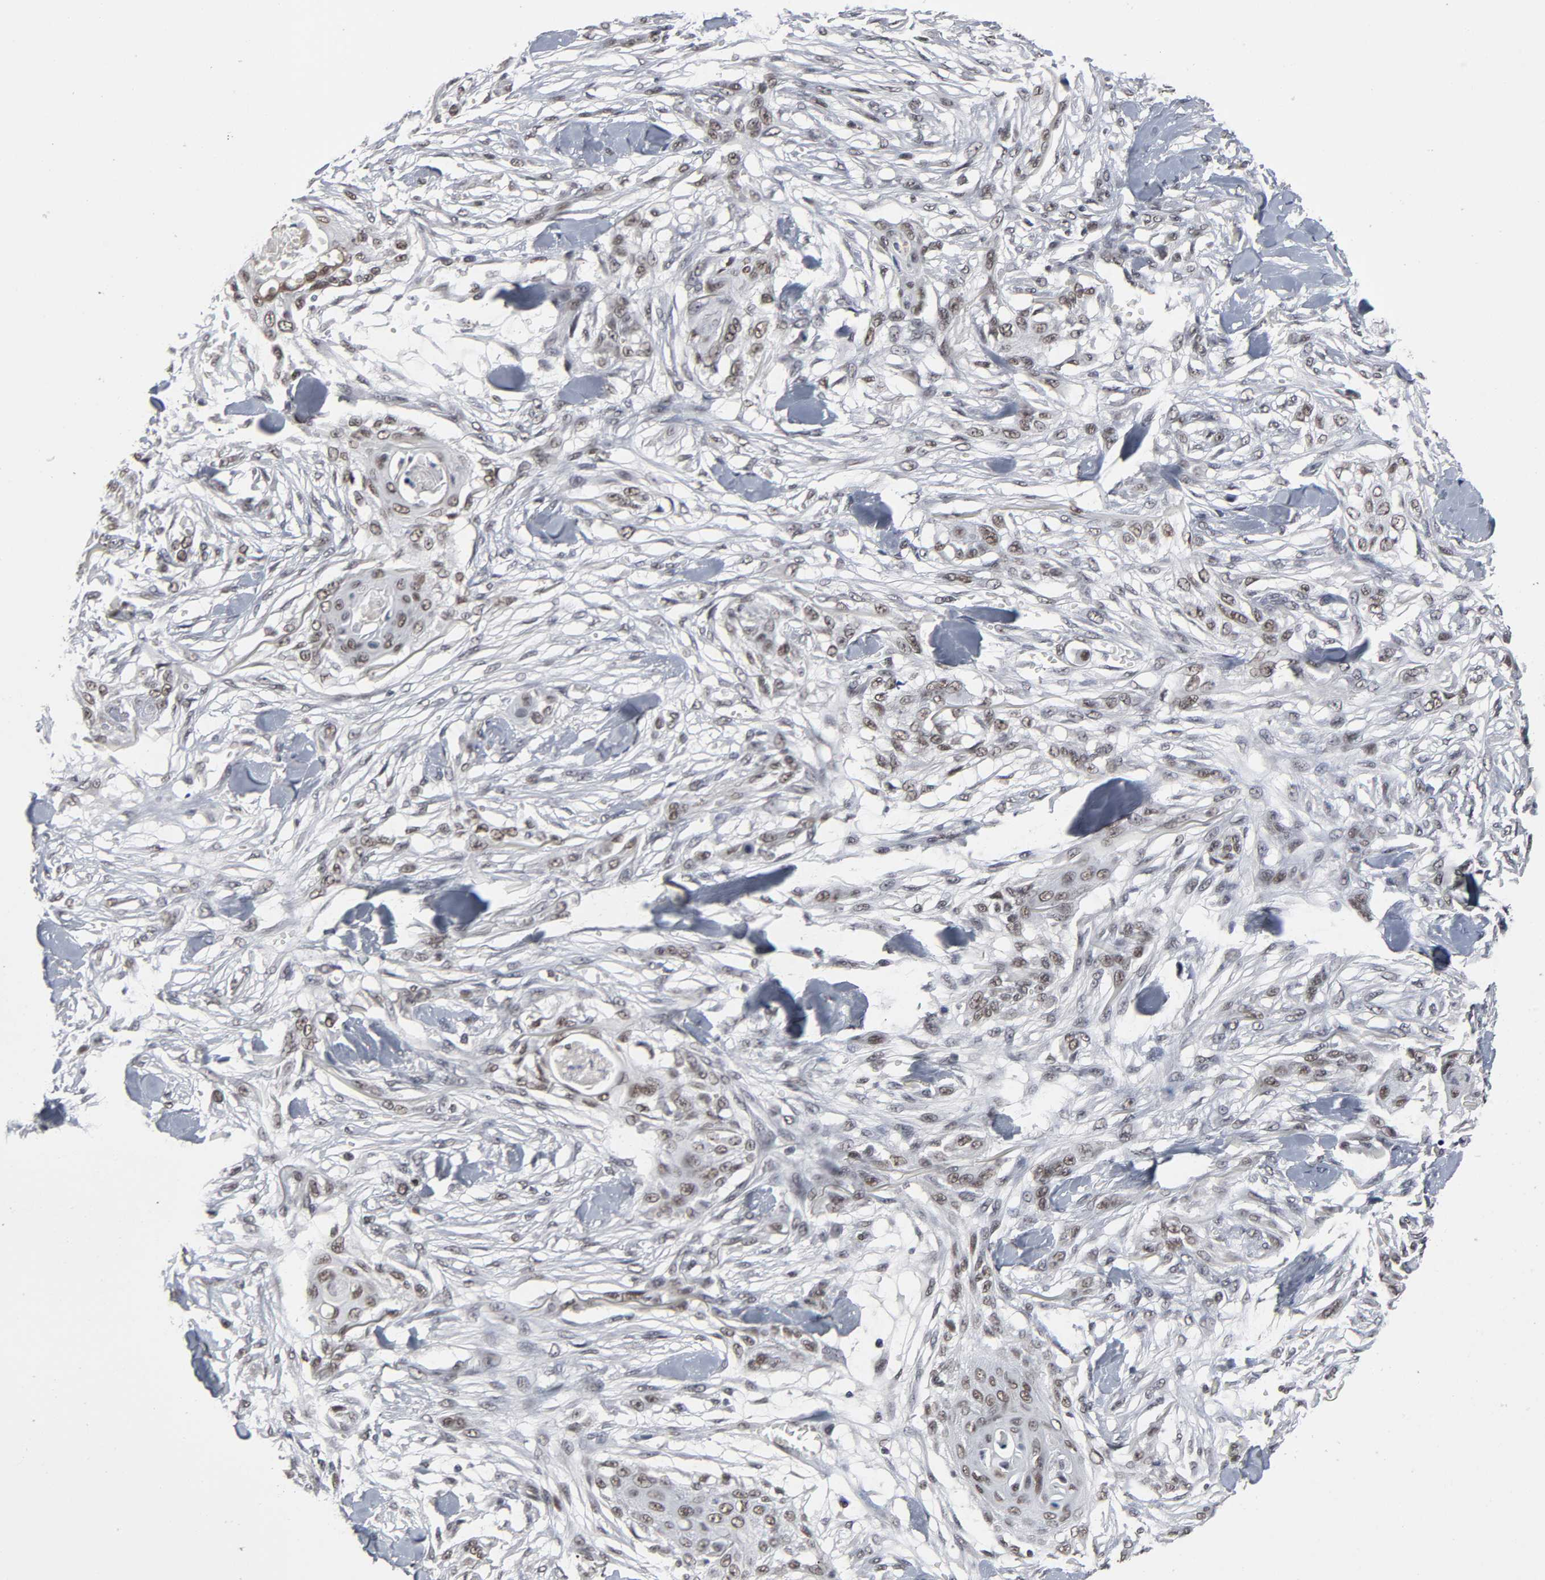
{"staining": {"intensity": "weak", "quantity": ">75%", "location": "nuclear"}, "tissue": "skin cancer", "cell_type": "Tumor cells", "image_type": "cancer", "snomed": [{"axis": "morphology", "description": "Normal tissue, NOS"}, {"axis": "morphology", "description": "Squamous cell carcinoma, NOS"}, {"axis": "topography", "description": "Skin"}], "caption": "A low amount of weak nuclear positivity is seen in approximately >75% of tumor cells in squamous cell carcinoma (skin) tissue.", "gene": "TRIM33", "patient": {"sex": "female", "age": 59}}